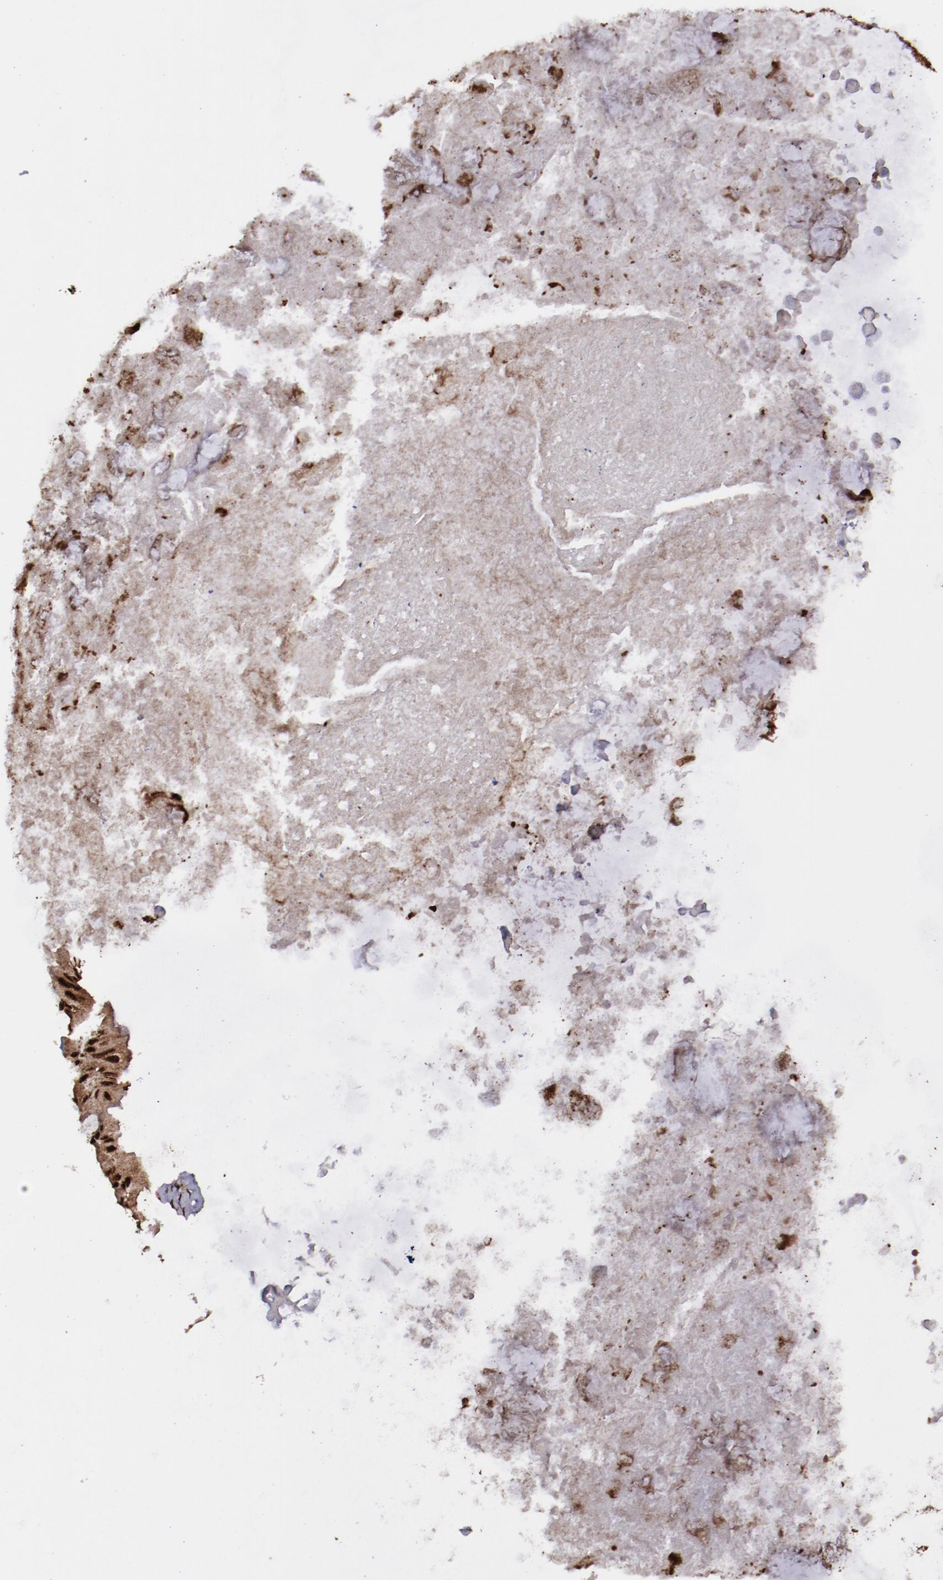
{"staining": {"intensity": "strong", "quantity": ">75%", "location": "cytoplasmic/membranous,nuclear"}, "tissue": "ovarian cancer", "cell_type": "Tumor cells", "image_type": "cancer", "snomed": [{"axis": "morphology", "description": "Cystadenocarcinoma, mucinous, NOS"}, {"axis": "topography", "description": "Ovary"}], "caption": "Tumor cells demonstrate high levels of strong cytoplasmic/membranous and nuclear staining in approximately >75% of cells in ovarian cancer.", "gene": "SNW1", "patient": {"sex": "female", "age": 37}}